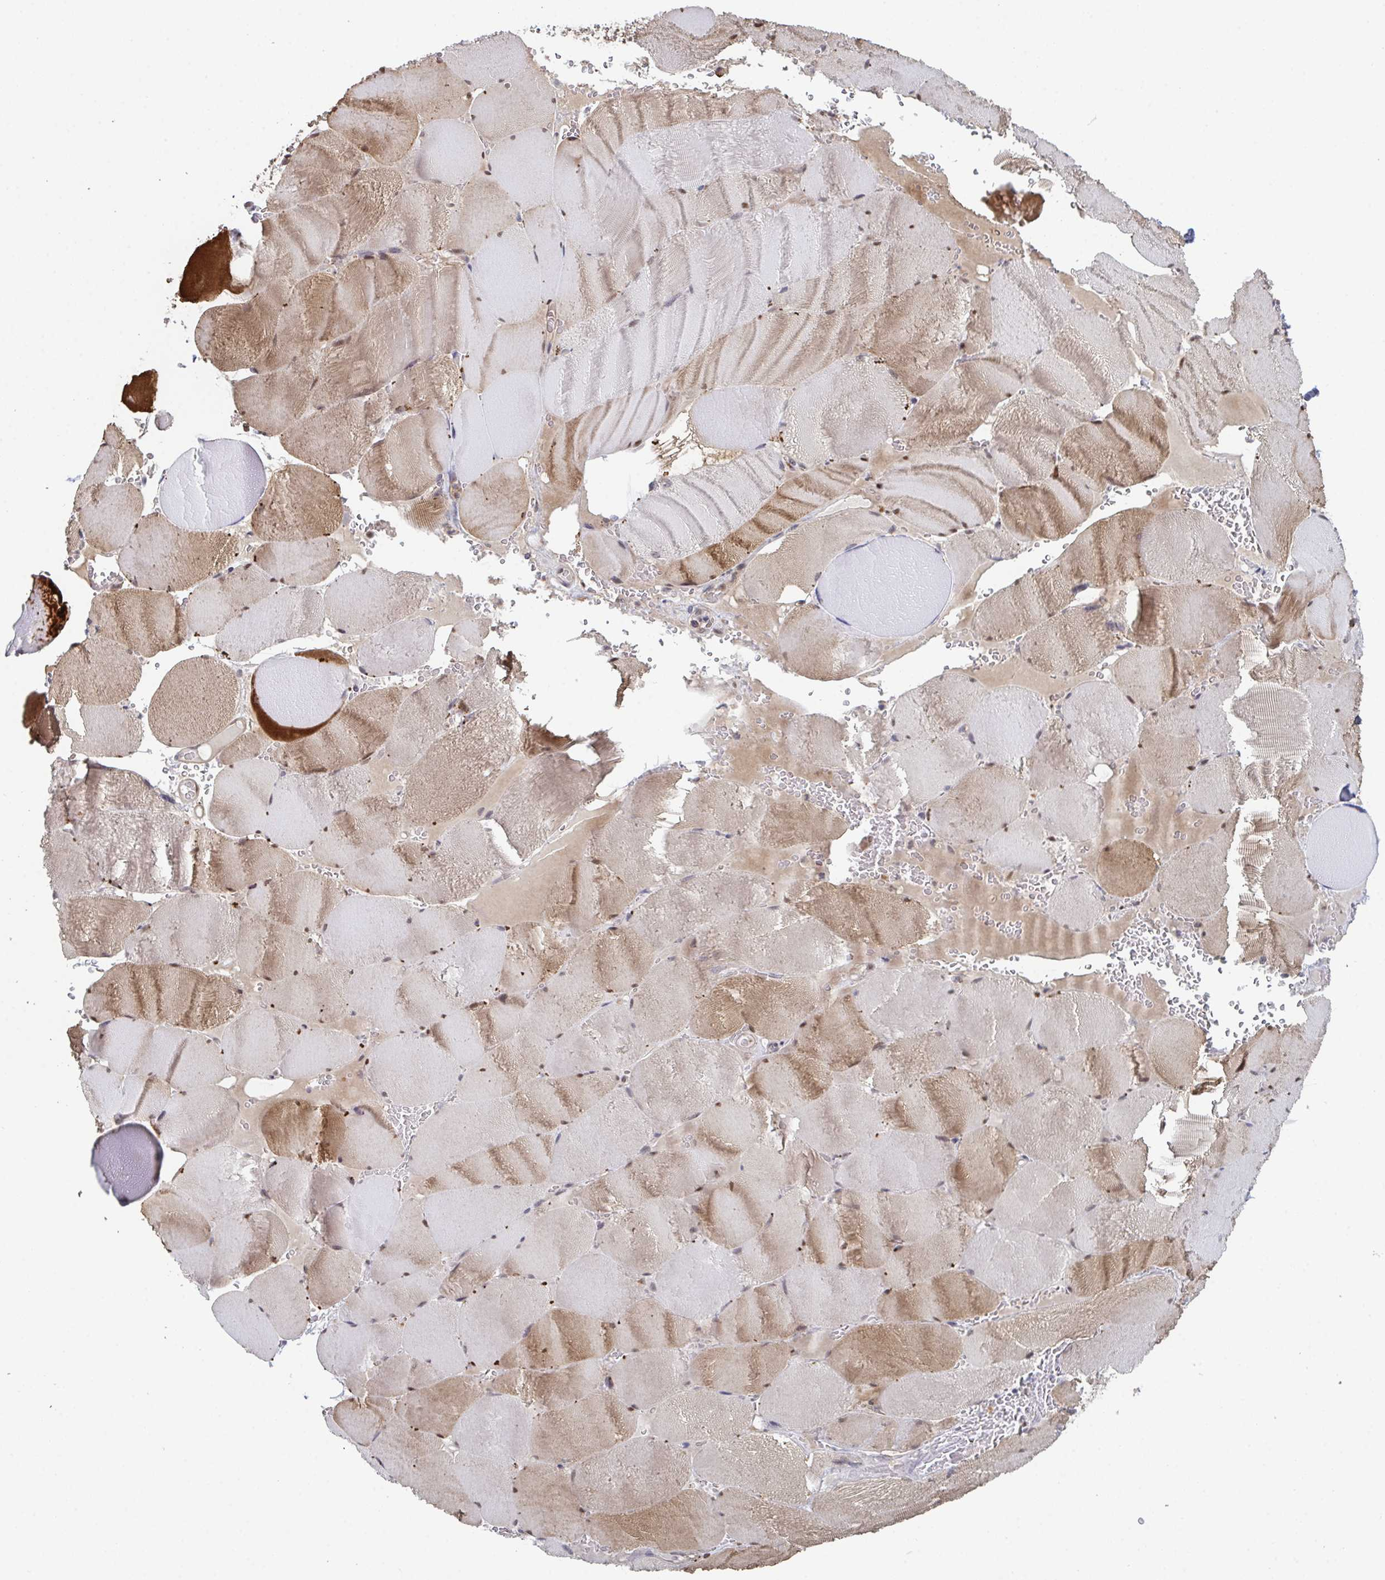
{"staining": {"intensity": "moderate", "quantity": ">75%", "location": "cytoplasmic/membranous"}, "tissue": "skeletal muscle", "cell_type": "Myocytes", "image_type": "normal", "snomed": [{"axis": "morphology", "description": "Normal tissue, NOS"}, {"axis": "topography", "description": "Skeletal muscle"}, {"axis": "topography", "description": "Head-Neck"}], "caption": "Immunohistochemical staining of normal skeletal muscle displays medium levels of moderate cytoplasmic/membranous staining in approximately >75% of myocytes. The staining is performed using DAB brown chromogen to label protein expression. The nuclei are counter-stained blue using hematoxylin.", "gene": "ACD", "patient": {"sex": "male", "age": 66}}